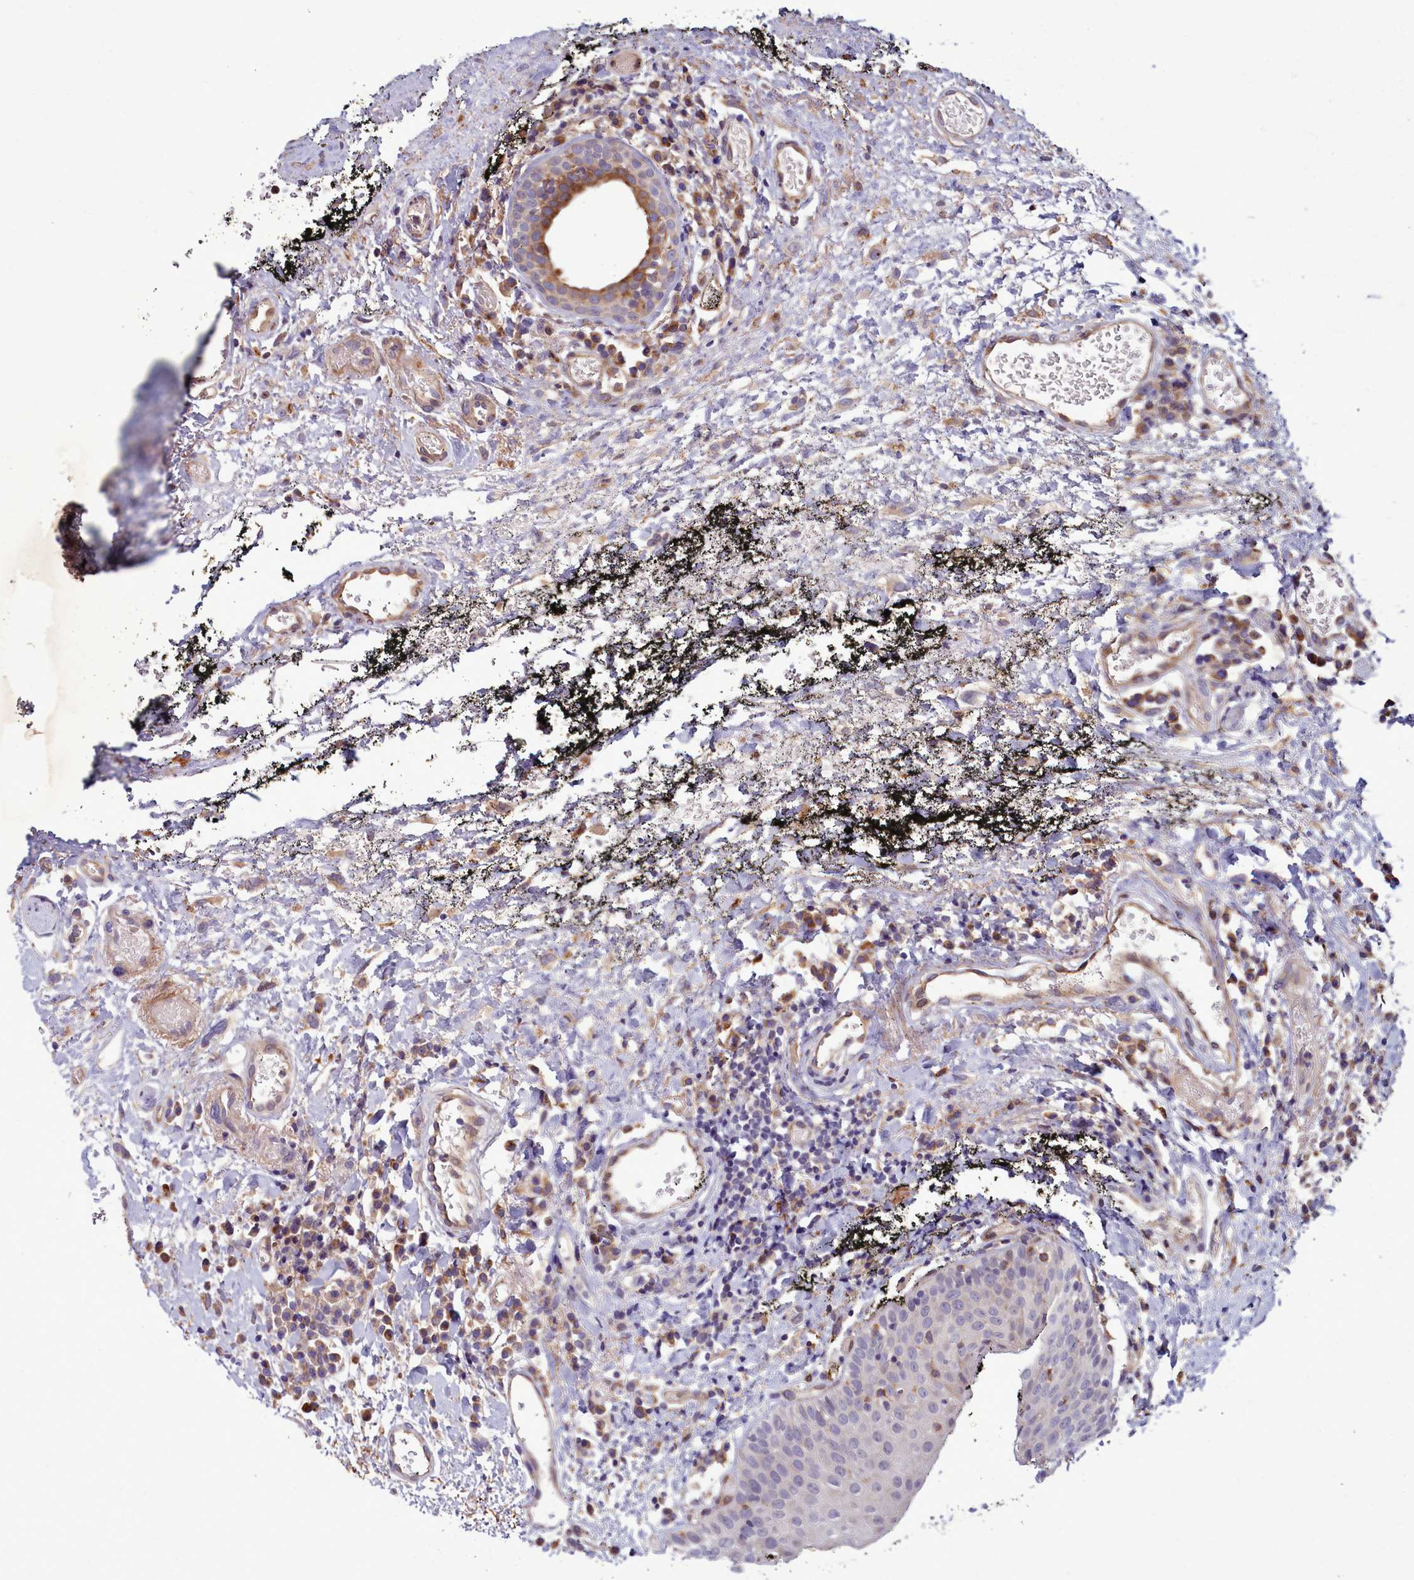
{"staining": {"intensity": "negative", "quantity": "none", "location": "none"}, "tissue": "oral mucosa", "cell_type": "Squamous epithelial cells", "image_type": "normal", "snomed": [{"axis": "morphology", "description": "Normal tissue, NOS"}, {"axis": "topography", "description": "Oral tissue"}], "caption": "Human oral mucosa stained for a protein using immunohistochemistry displays no expression in squamous epithelial cells.", "gene": "RAPGEF4", "patient": {"sex": "male", "age": 74}}